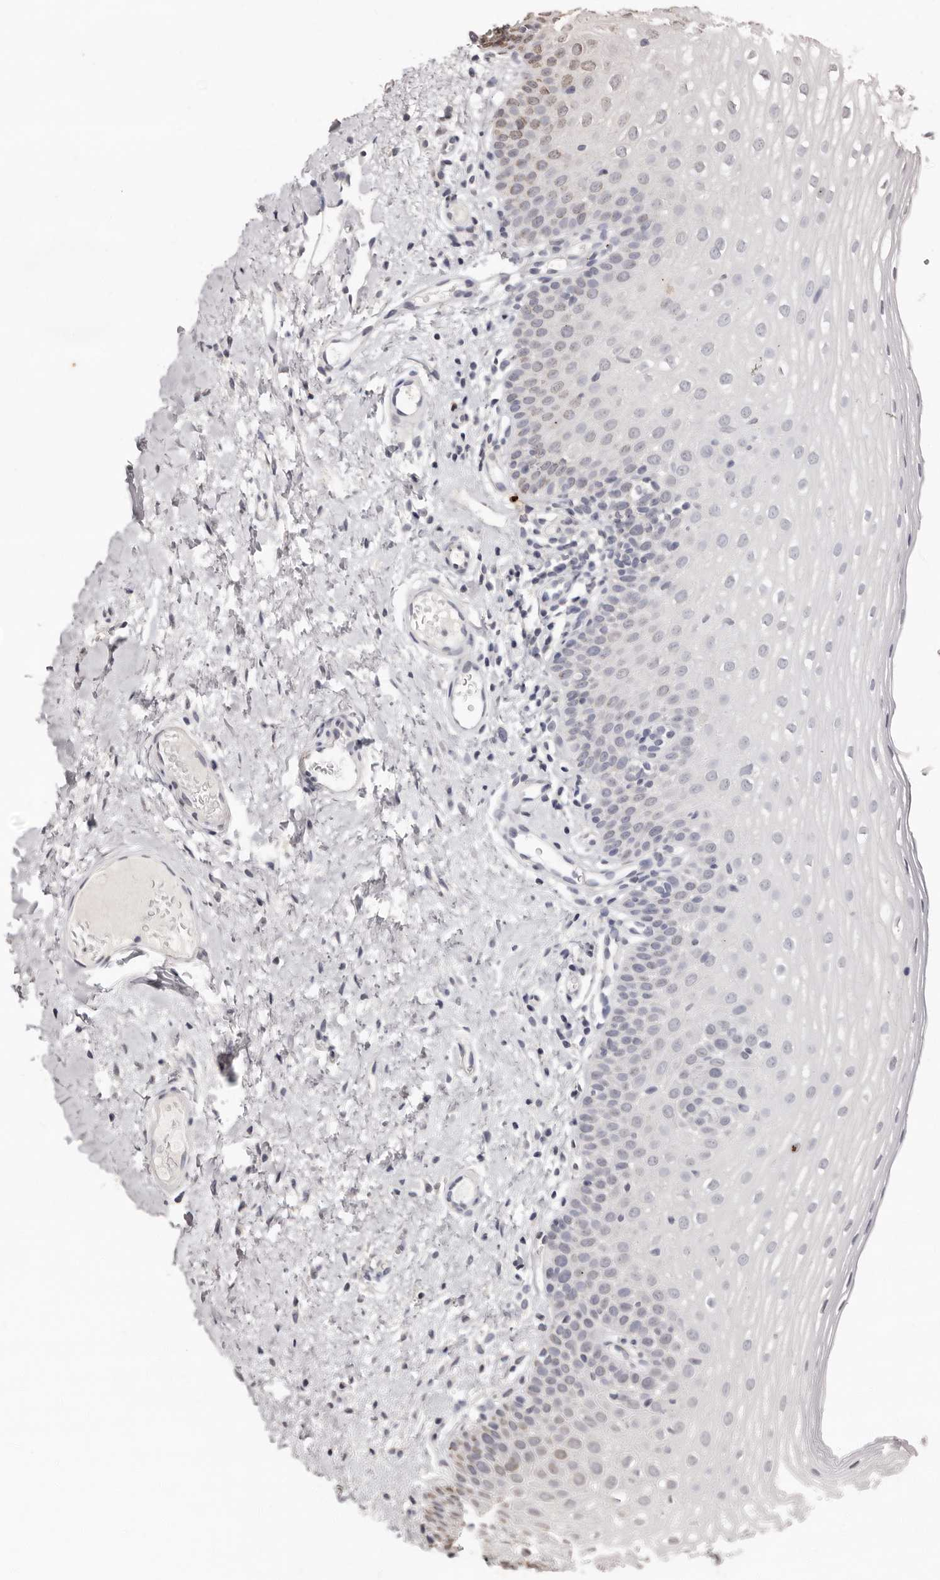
{"staining": {"intensity": "weak", "quantity": "<25%", "location": "nuclear"}, "tissue": "oral mucosa", "cell_type": "Squamous epithelial cells", "image_type": "normal", "snomed": [{"axis": "morphology", "description": "Normal tissue, NOS"}, {"axis": "topography", "description": "Oral tissue"}], "caption": "Oral mucosa stained for a protein using immunohistochemistry exhibits no staining squamous epithelial cells.", "gene": "LINGO2", "patient": {"sex": "female", "age": 56}}